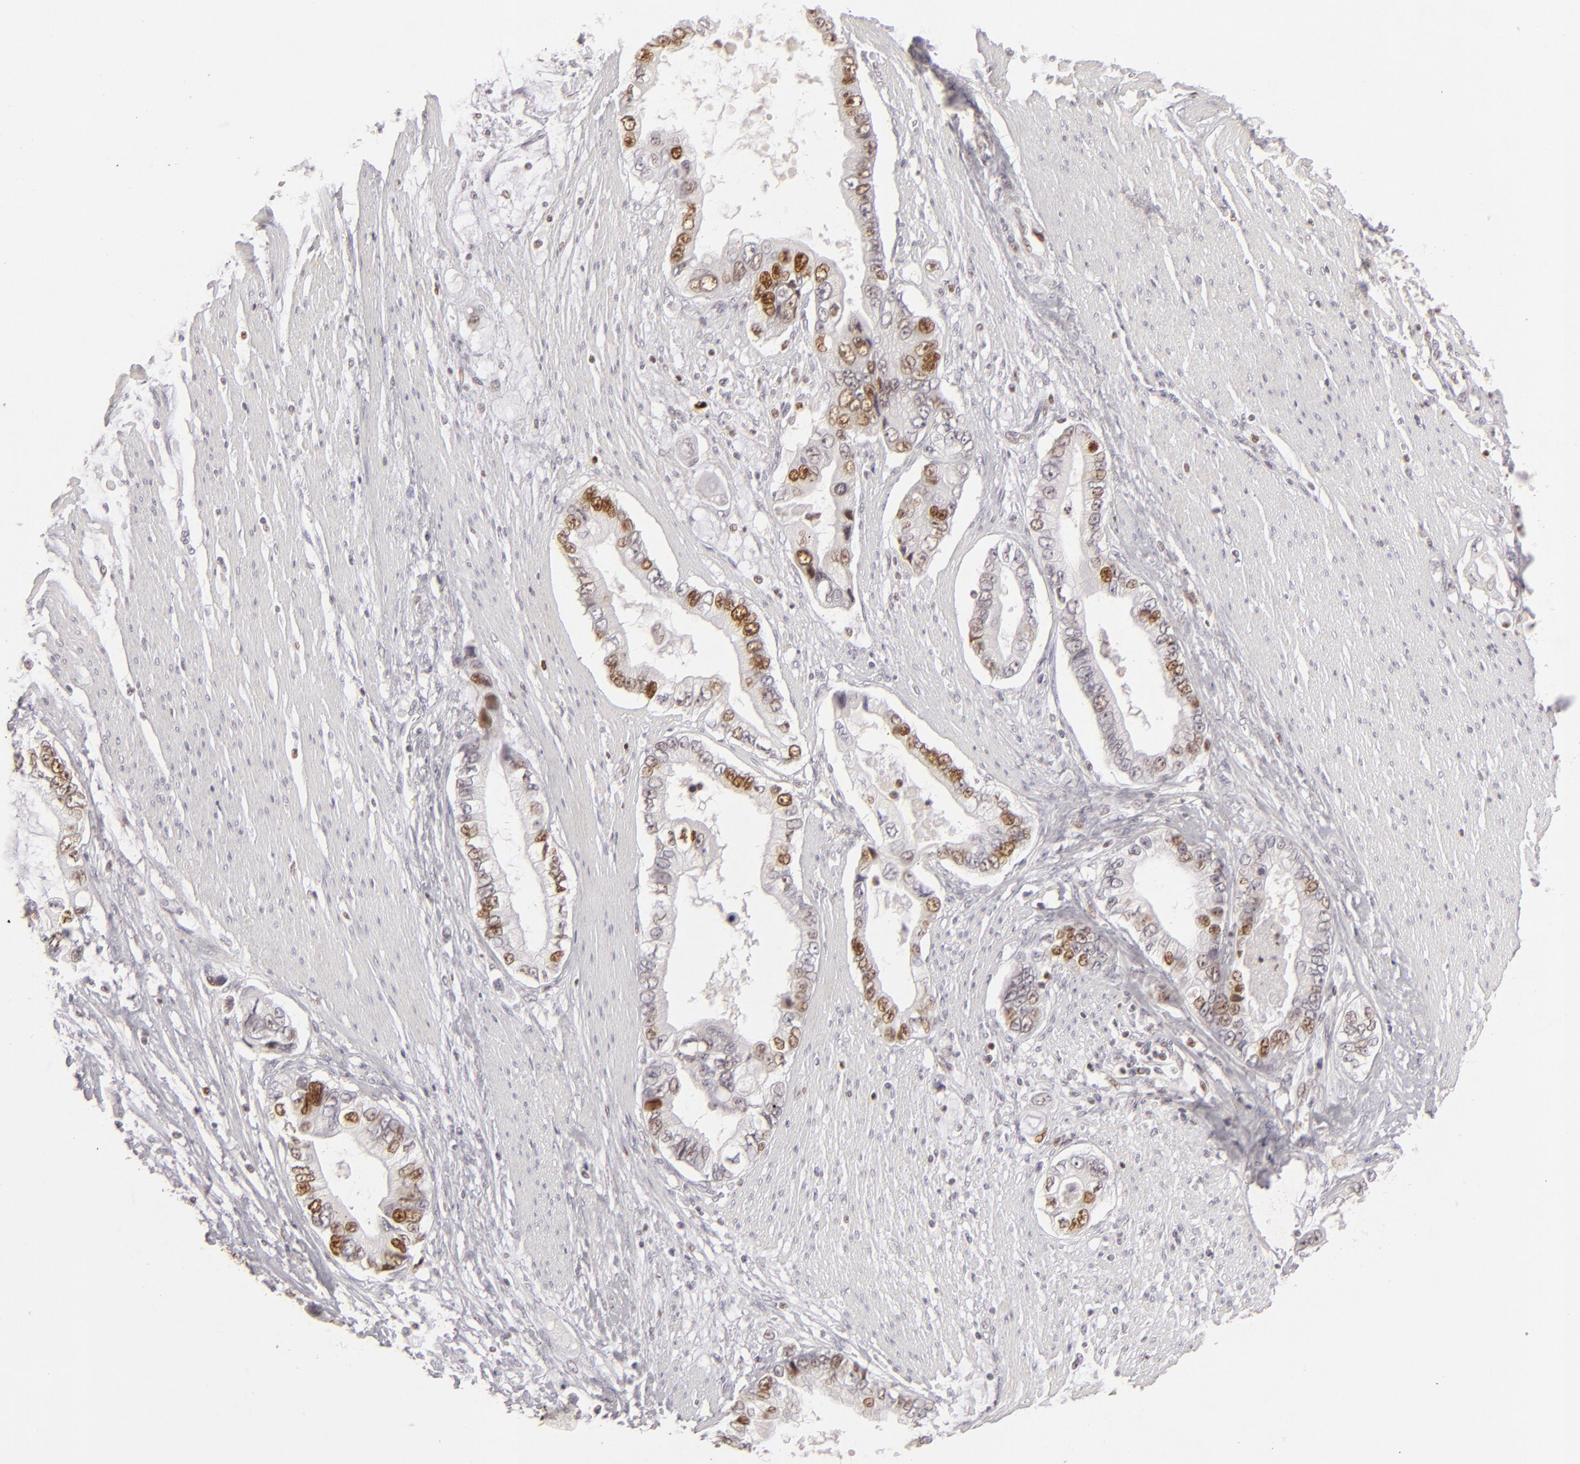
{"staining": {"intensity": "strong", "quantity": ">75%", "location": "nuclear"}, "tissue": "pancreatic cancer", "cell_type": "Tumor cells", "image_type": "cancer", "snomed": [{"axis": "morphology", "description": "Adenocarcinoma, NOS"}, {"axis": "topography", "description": "Pancreas"}, {"axis": "topography", "description": "Stomach, upper"}], "caption": "Immunohistochemical staining of adenocarcinoma (pancreatic) exhibits high levels of strong nuclear protein staining in about >75% of tumor cells.", "gene": "FEN1", "patient": {"sex": "male", "age": 77}}